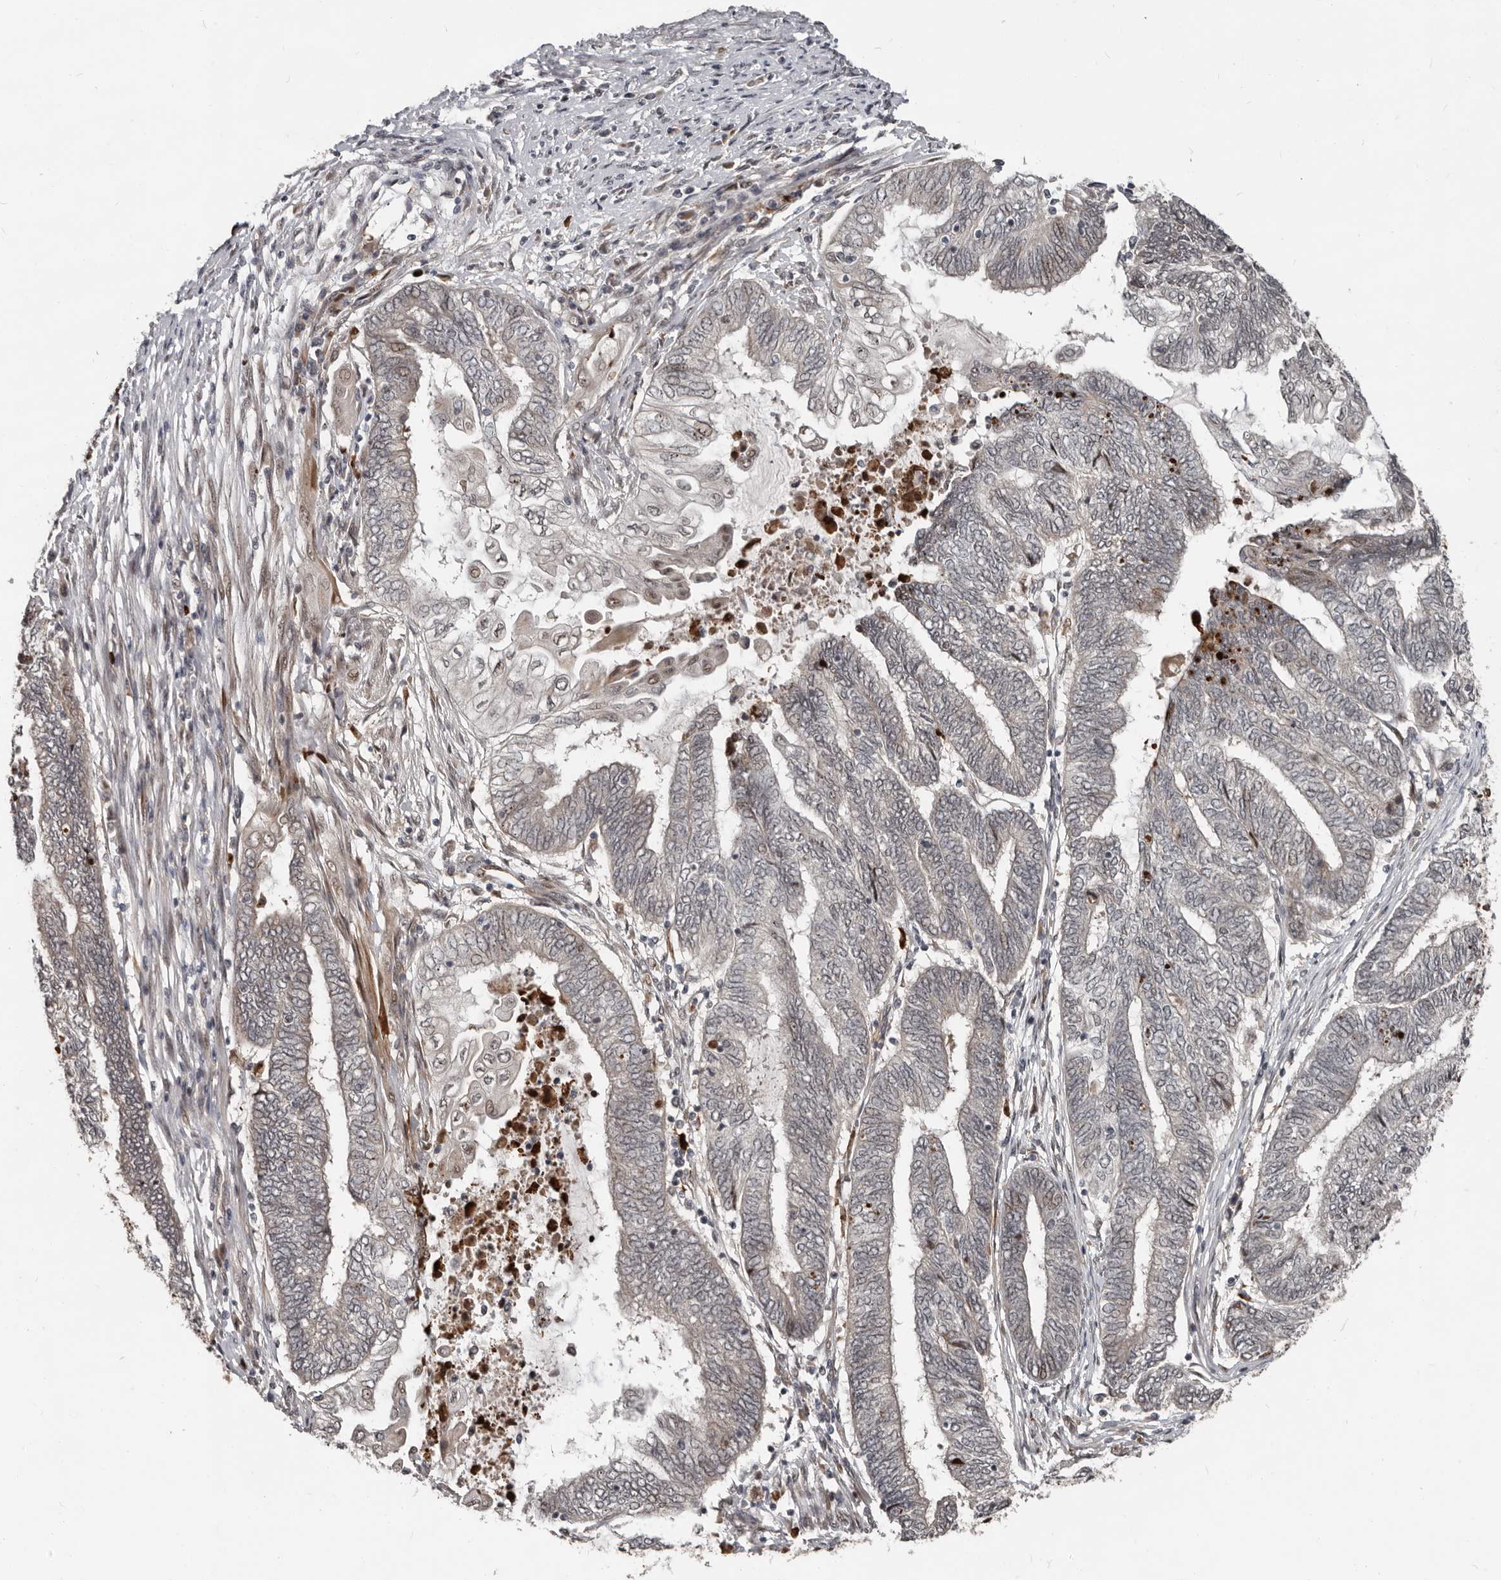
{"staining": {"intensity": "weak", "quantity": "<25%", "location": "nuclear"}, "tissue": "endometrial cancer", "cell_type": "Tumor cells", "image_type": "cancer", "snomed": [{"axis": "morphology", "description": "Adenocarcinoma, NOS"}, {"axis": "topography", "description": "Uterus"}, {"axis": "topography", "description": "Endometrium"}], "caption": "A micrograph of human endometrial adenocarcinoma is negative for staining in tumor cells. (DAB immunohistochemistry (IHC) visualized using brightfield microscopy, high magnification).", "gene": "APOL6", "patient": {"sex": "female", "age": 70}}